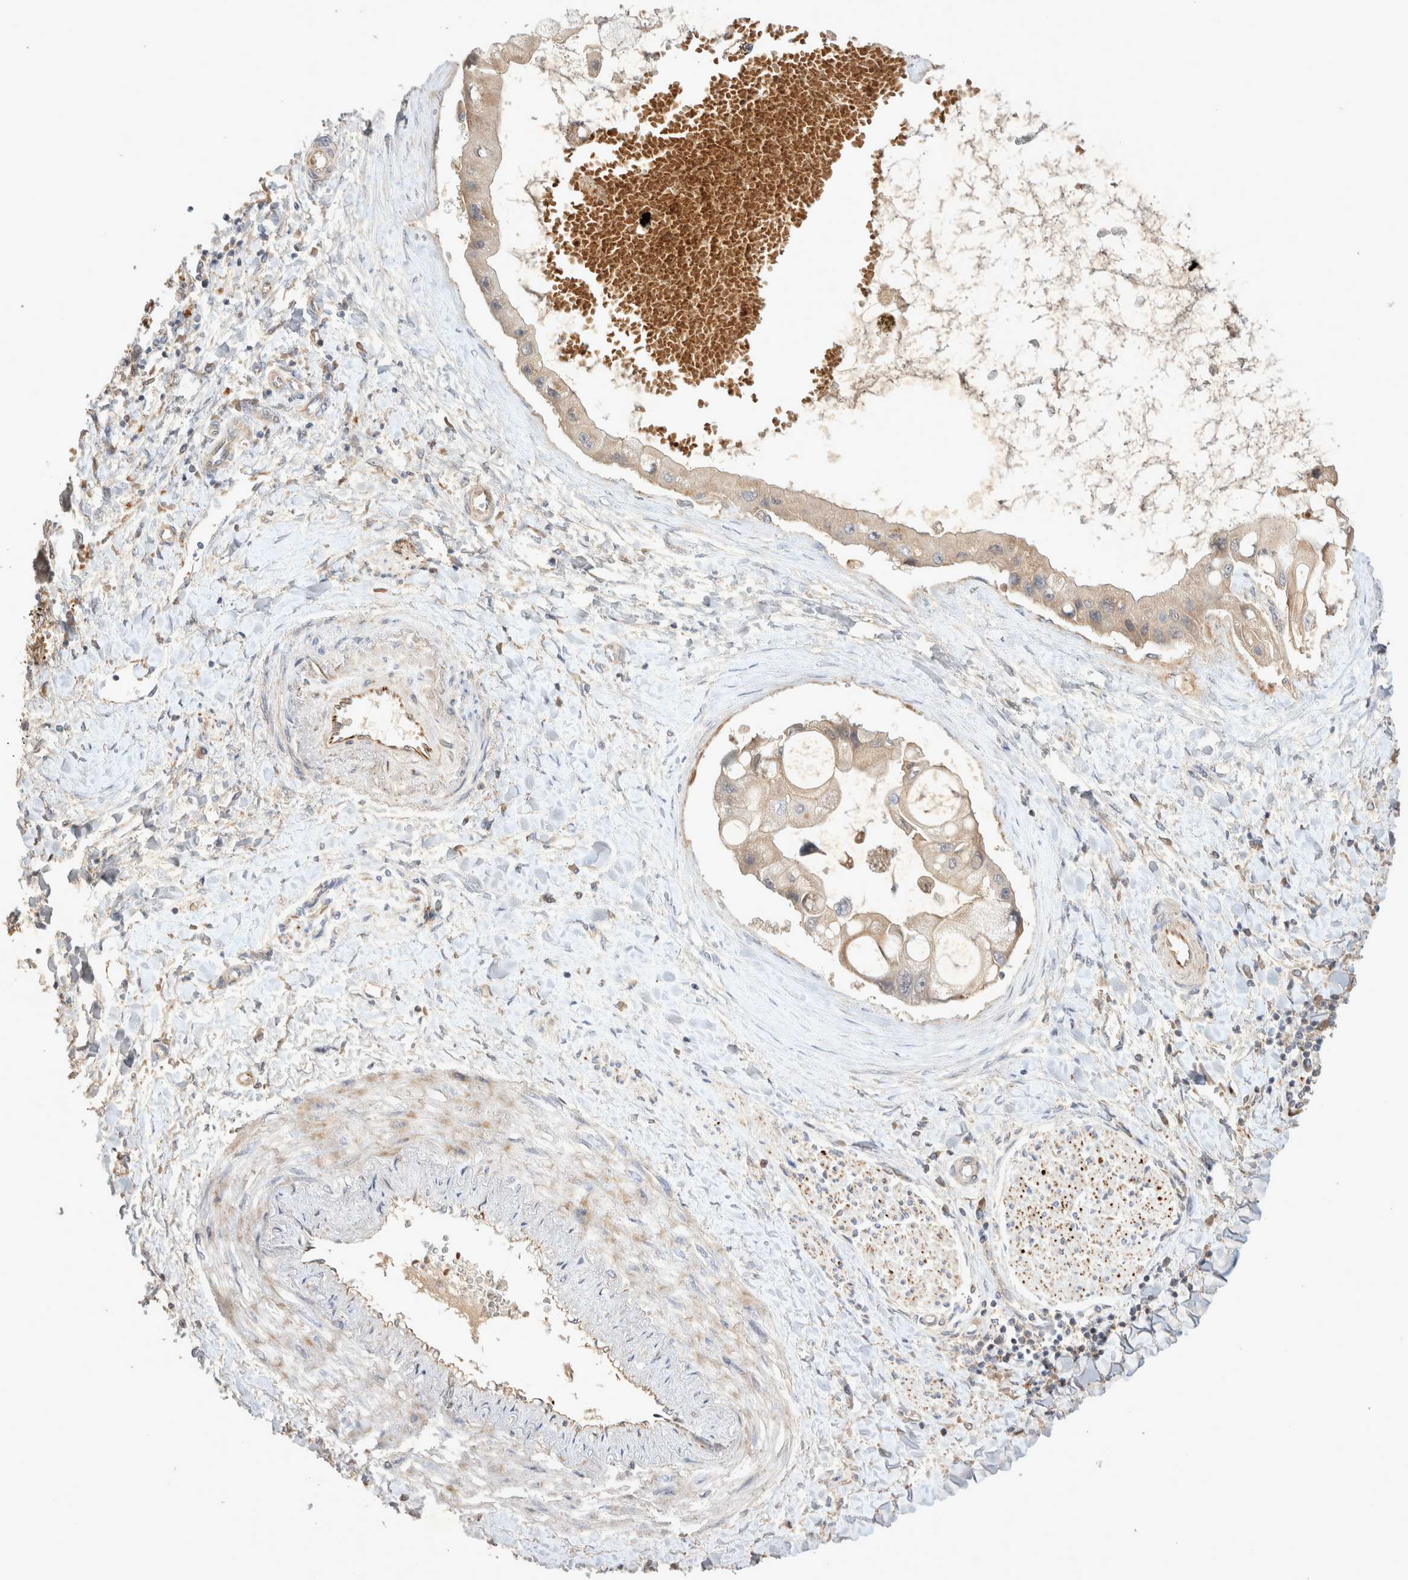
{"staining": {"intensity": "moderate", "quantity": "25%-75%", "location": "cytoplasmic/membranous"}, "tissue": "liver cancer", "cell_type": "Tumor cells", "image_type": "cancer", "snomed": [{"axis": "morphology", "description": "Cholangiocarcinoma"}, {"axis": "topography", "description": "Liver"}], "caption": "The photomicrograph demonstrates immunohistochemical staining of liver cholangiocarcinoma. There is moderate cytoplasmic/membranous positivity is present in approximately 25%-75% of tumor cells. Using DAB (3,3'-diaminobenzidine) (brown) and hematoxylin (blue) stains, captured at high magnification using brightfield microscopy.", "gene": "NMU", "patient": {"sex": "male", "age": 50}}